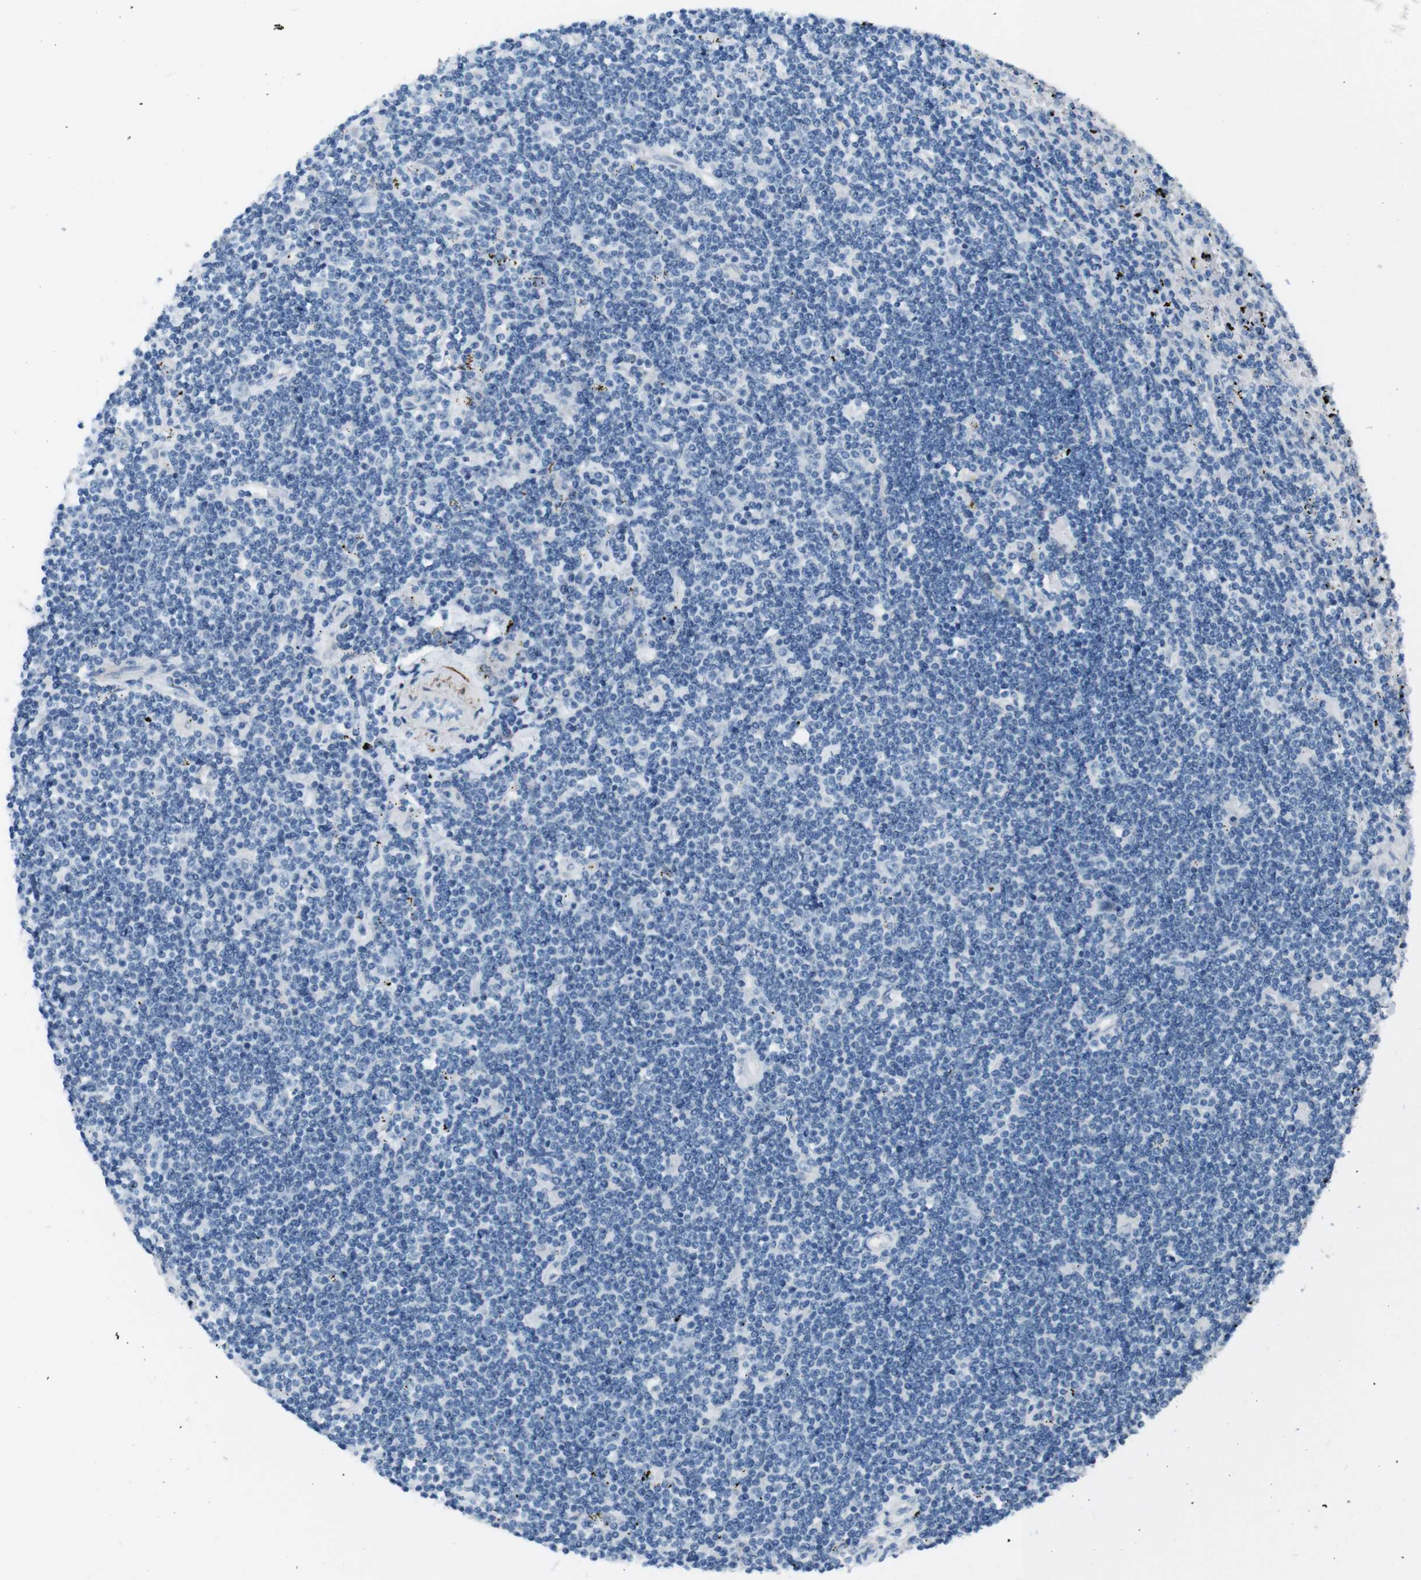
{"staining": {"intensity": "negative", "quantity": "none", "location": "none"}, "tissue": "lymphoma", "cell_type": "Tumor cells", "image_type": "cancer", "snomed": [{"axis": "morphology", "description": "Malignant lymphoma, non-Hodgkin's type, Low grade"}, {"axis": "topography", "description": "Spleen"}], "caption": "This image is of lymphoma stained with IHC to label a protein in brown with the nuclei are counter-stained blue. There is no positivity in tumor cells.", "gene": "HRH2", "patient": {"sex": "male", "age": 76}}